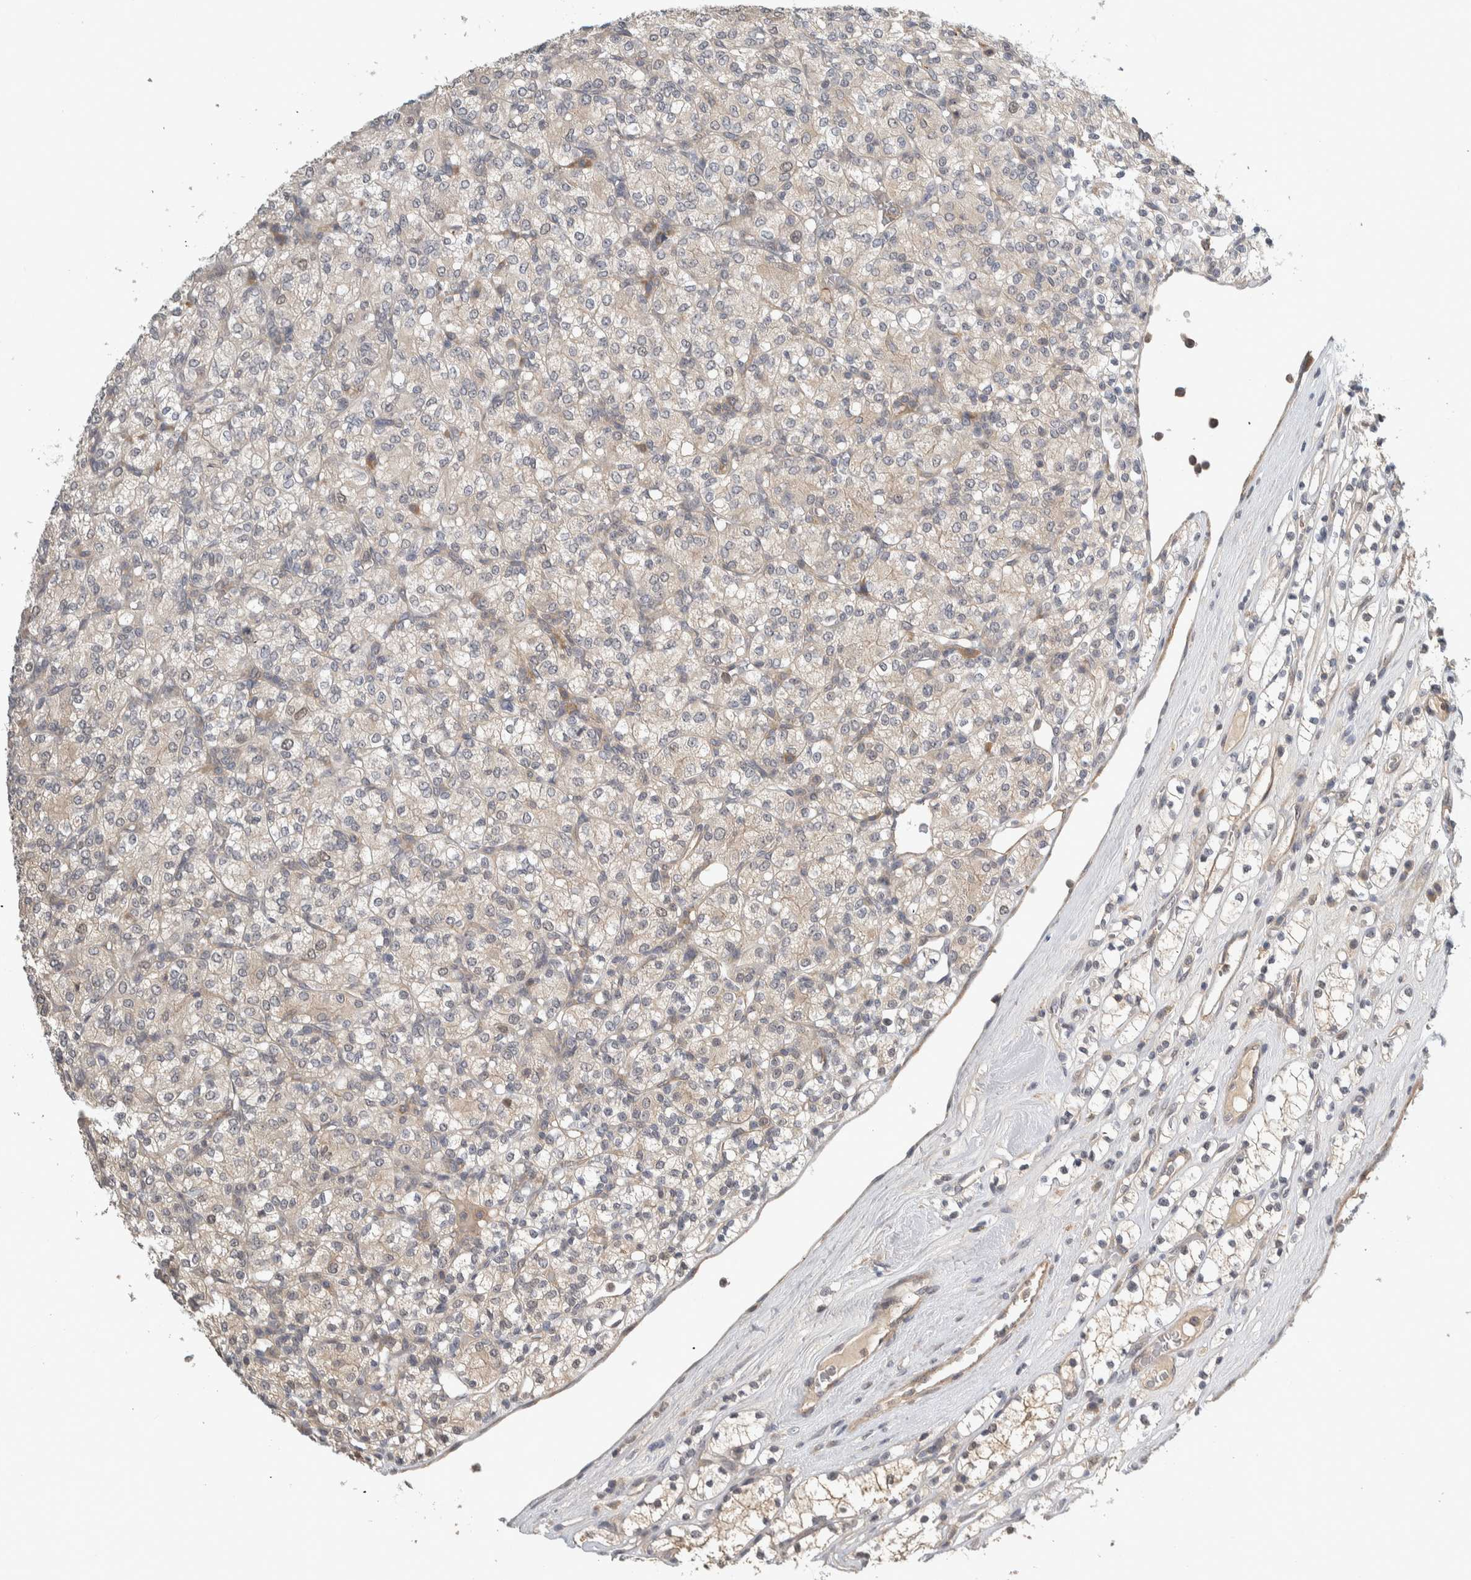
{"staining": {"intensity": "negative", "quantity": "none", "location": "none"}, "tissue": "renal cancer", "cell_type": "Tumor cells", "image_type": "cancer", "snomed": [{"axis": "morphology", "description": "Adenocarcinoma, NOS"}, {"axis": "topography", "description": "Kidney"}], "caption": "A photomicrograph of human renal cancer (adenocarcinoma) is negative for staining in tumor cells.", "gene": "MPRIP", "patient": {"sex": "male", "age": 77}}